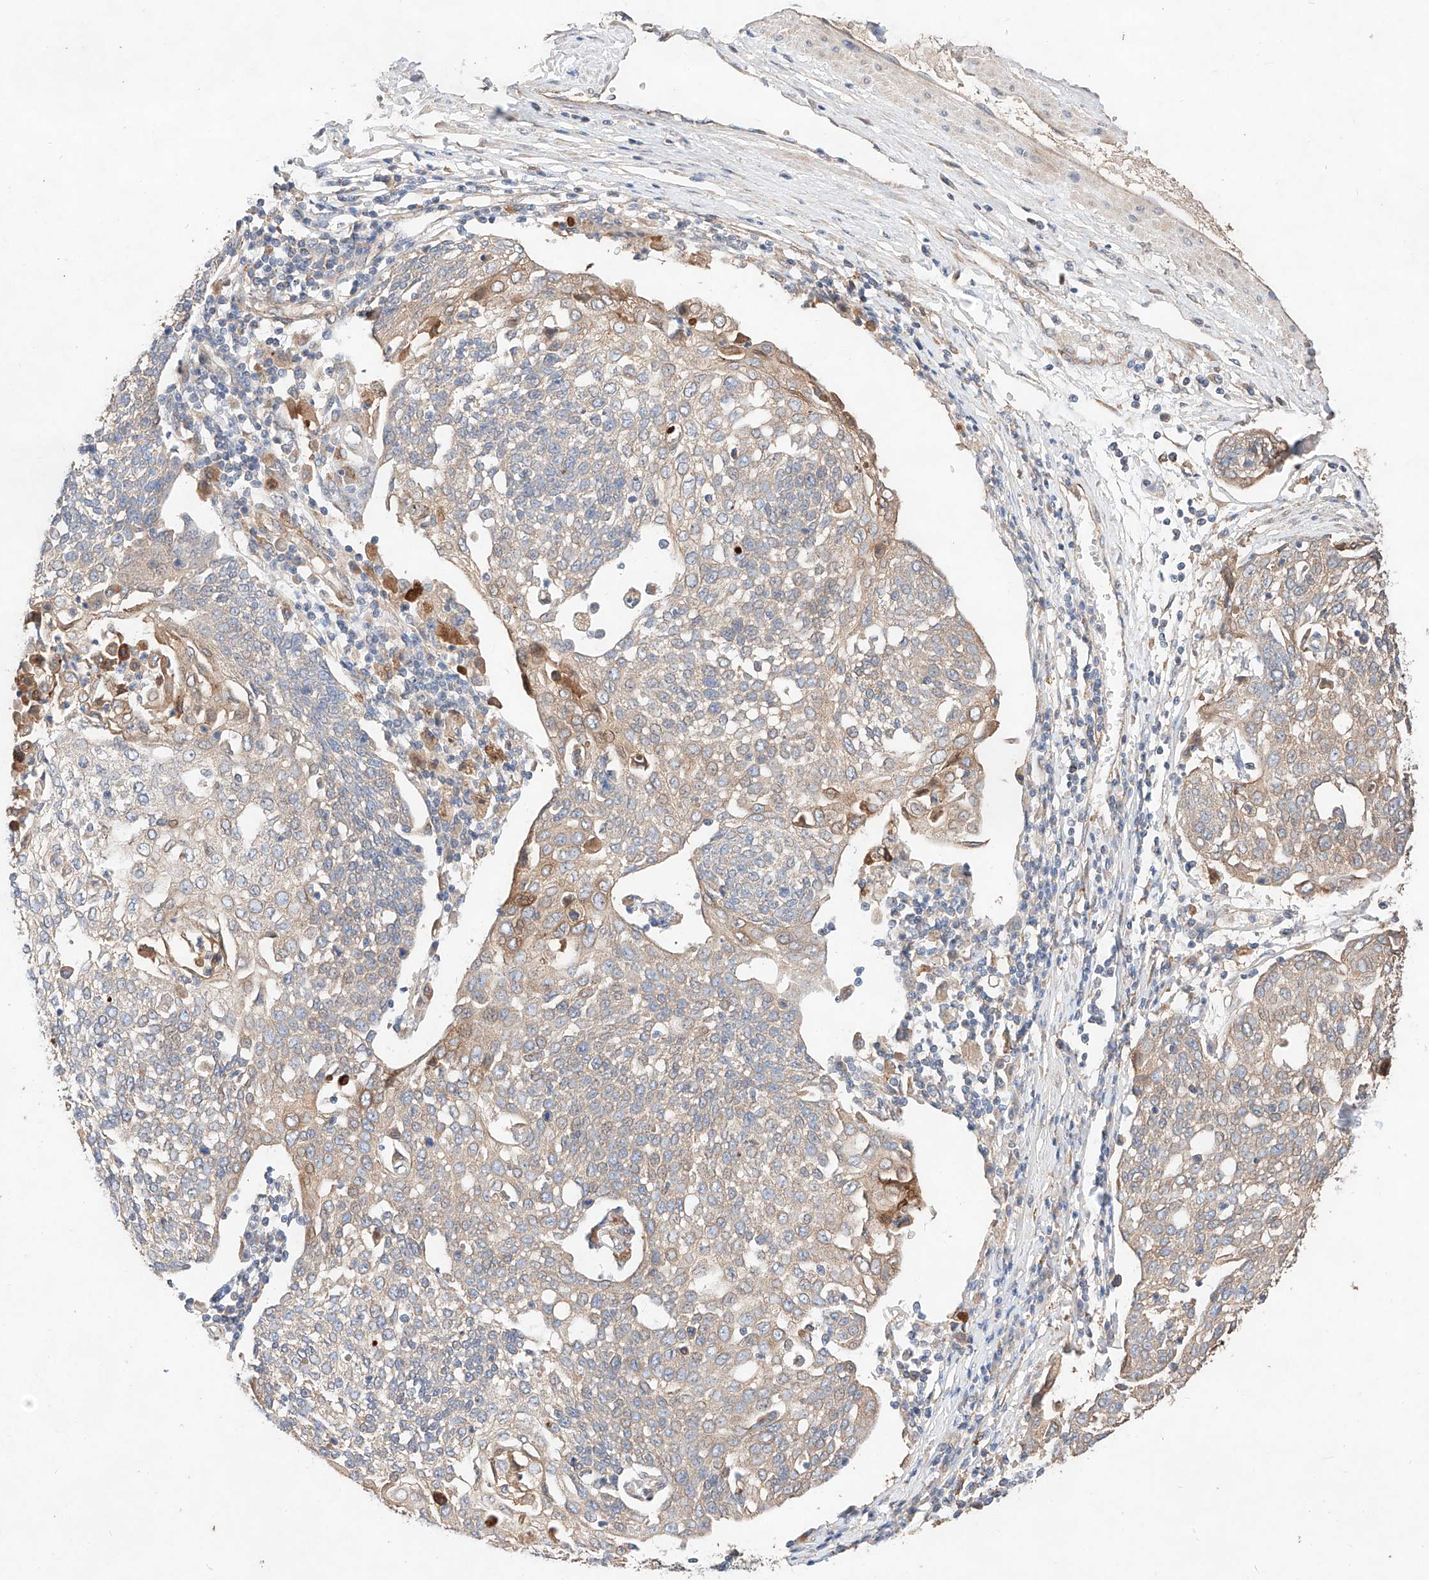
{"staining": {"intensity": "weak", "quantity": "25%-75%", "location": "cytoplasmic/membranous"}, "tissue": "cervical cancer", "cell_type": "Tumor cells", "image_type": "cancer", "snomed": [{"axis": "morphology", "description": "Squamous cell carcinoma, NOS"}, {"axis": "topography", "description": "Cervix"}], "caption": "An IHC image of tumor tissue is shown. Protein staining in brown highlights weak cytoplasmic/membranous positivity in squamous cell carcinoma (cervical) within tumor cells.", "gene": "C6orf62", "patient": {"sex": "female", "age": 34}}